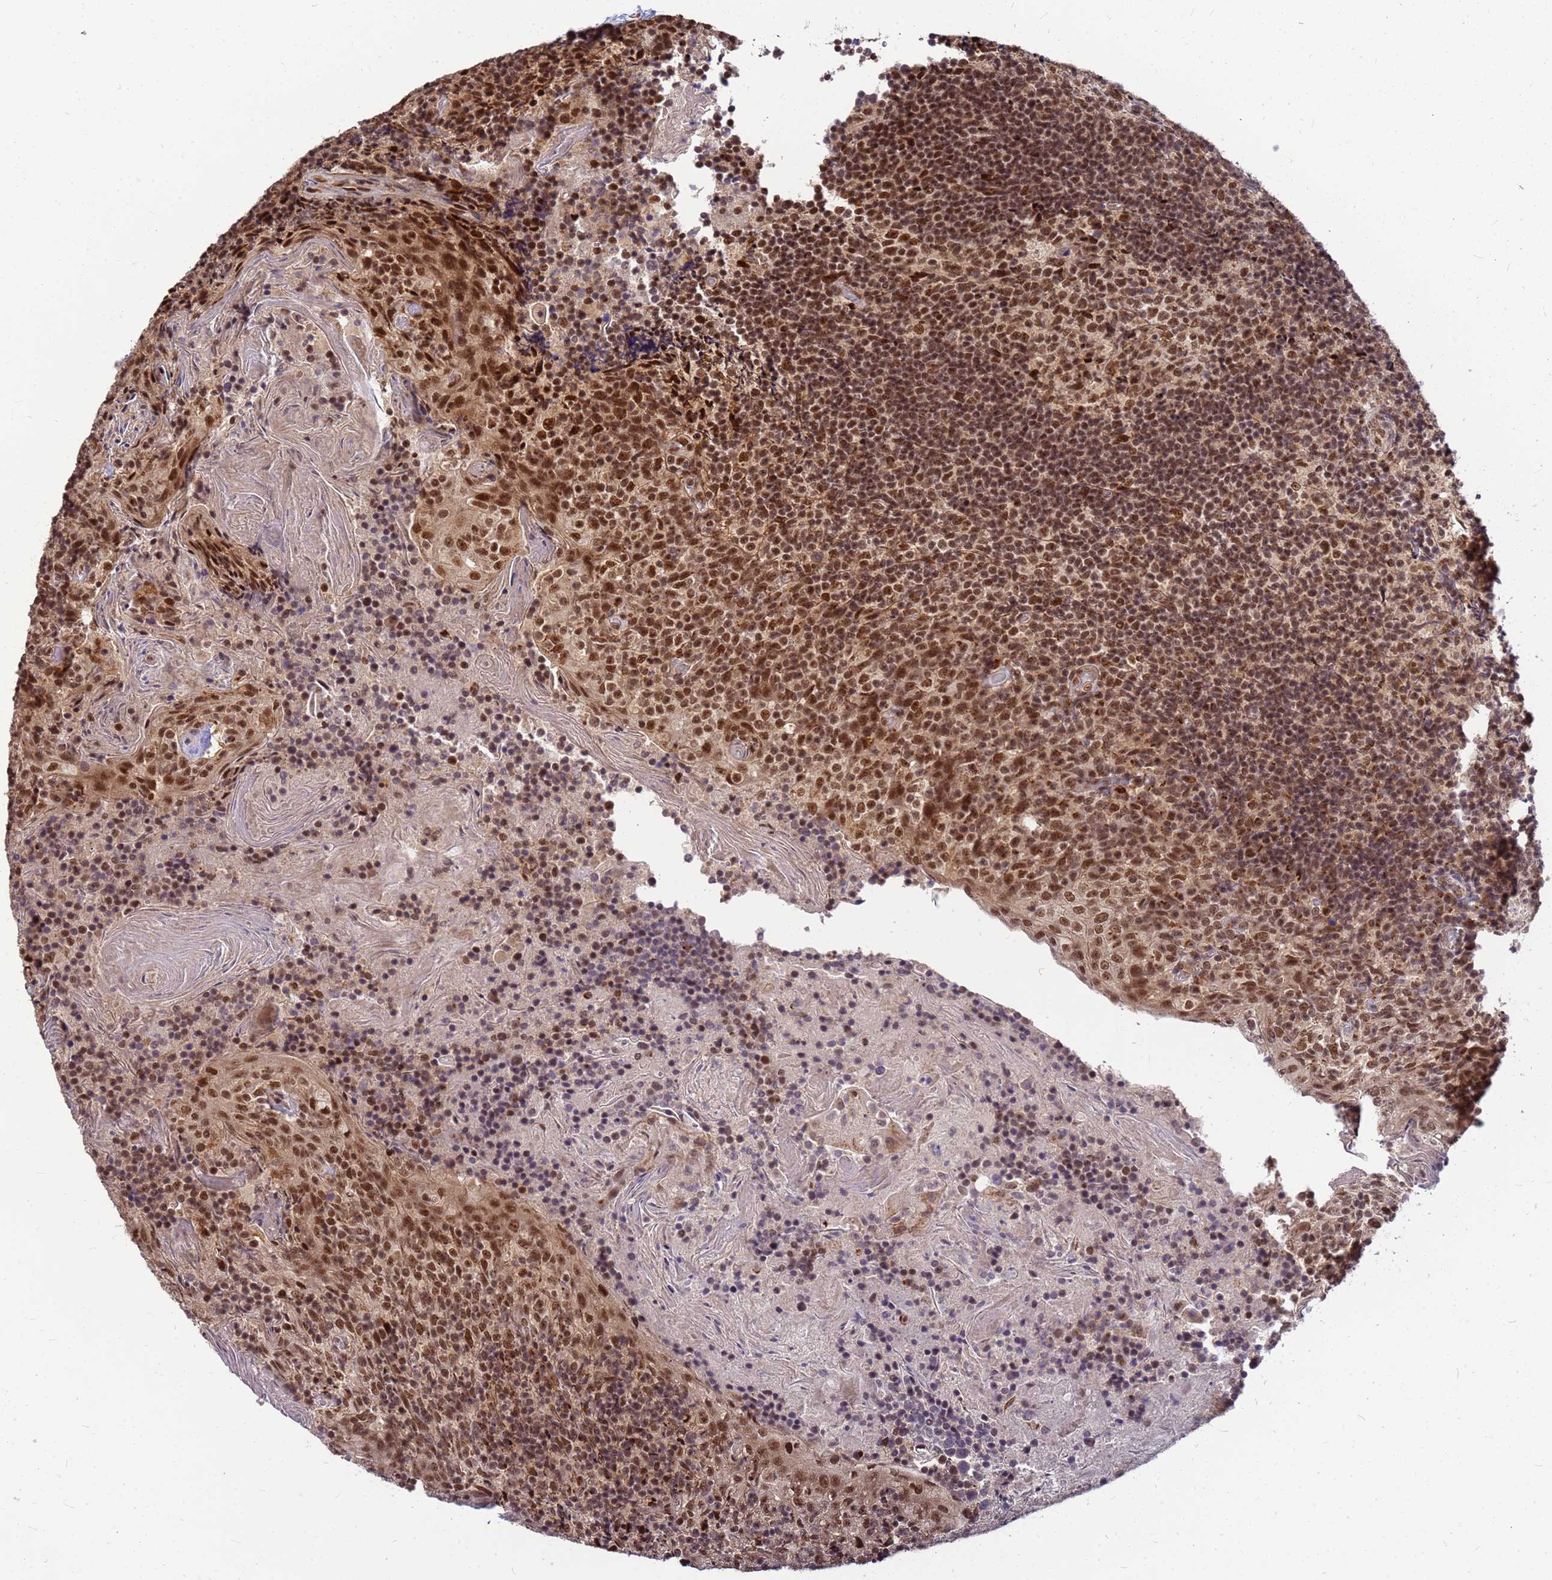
{"staining": {"intensity": "moderate", "quantity": ">75%", "location": "nuclear"}, "tissue": "tonsil", "cell_type": "Germinal center cells", "image_type": "normal", "snomed": [{"axis": "morphology", "description": "Normal tissue, NOS"}, {"axis": "topography", "description": "Tonsil"}], "caption": "Human tonsil stained with a brown dye demonstrates moderate nuclear positive expression in approximately >75% of germinal center cells.", "gene": "NCBP2", "patient": {"sex": "female", "age": 10}}